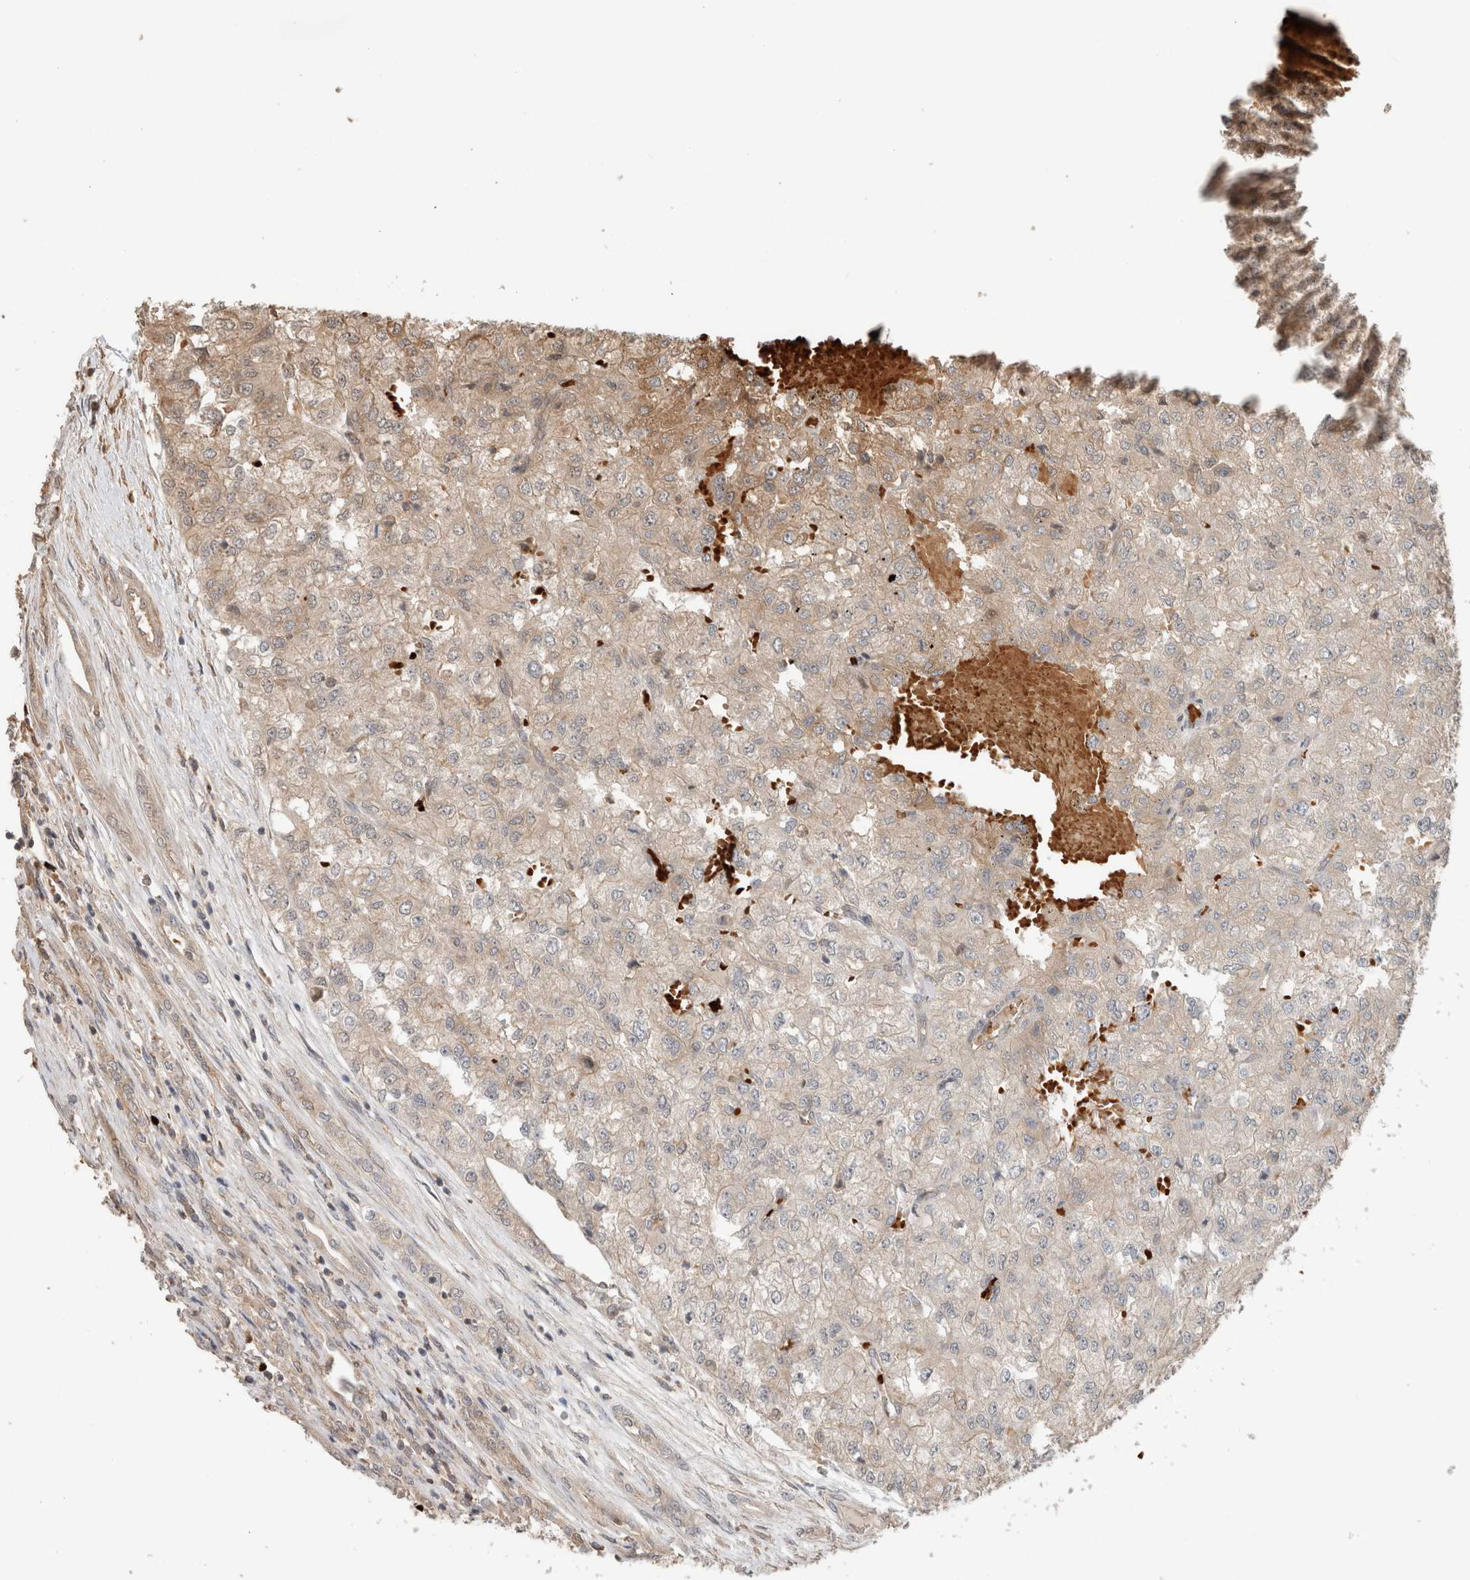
{"staining": {"intensity": "weak", "quantity": "25%-75%", "location": "cytoplasmic/membranous"}, "tissue": "renal cancer", "cell_type": "Tumor cells", "image_type": "cancer", "snomed": [{"axis": "morphology", "description": "Adenocarcinoma, NOS"}, {"axis": "topography", "description": "Kidney"}], "caption": "This is an image of IHC staining of renal cancer, which shows weak positivity in the cytoplasmic/membranous of tumor cells.", "gene": "OTUD6B", "patient": {"sex": "female", "age": 54}}